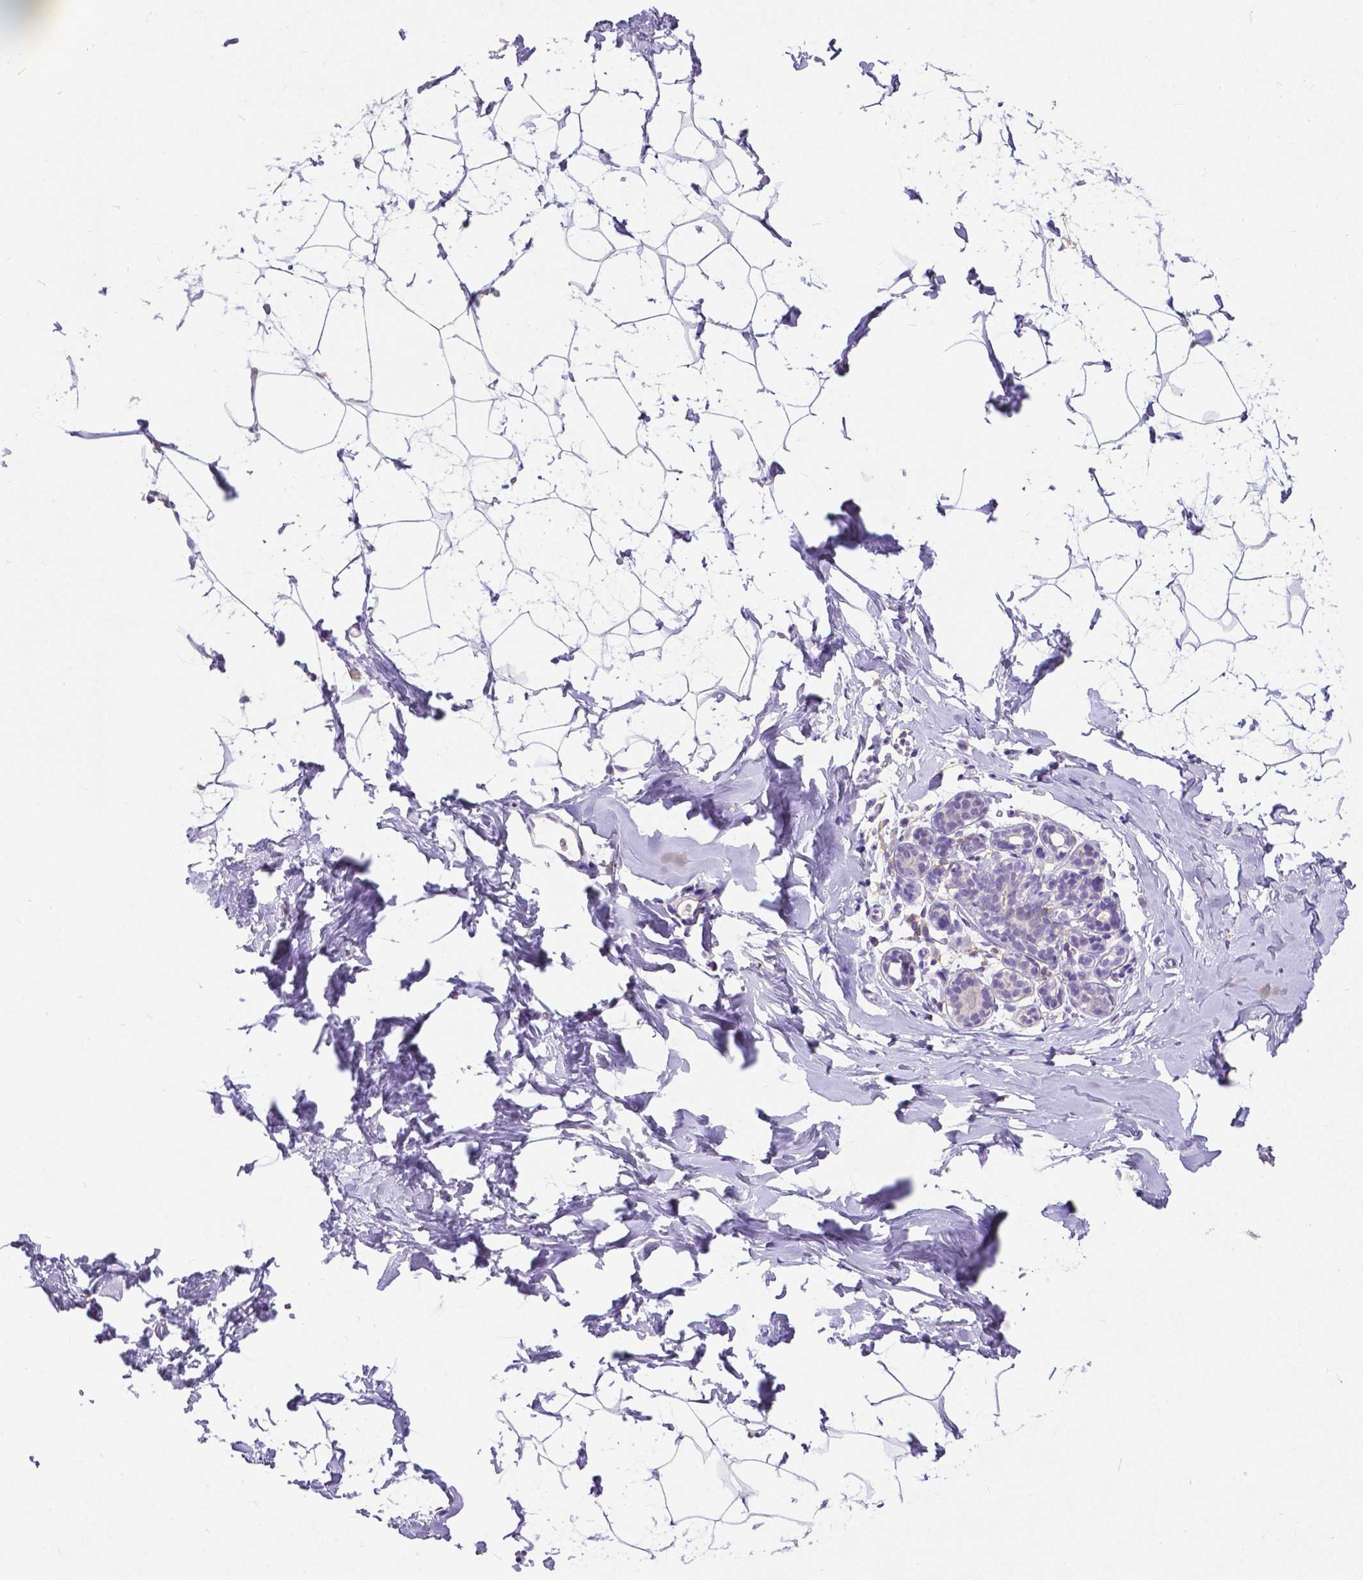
{"staining": {"intensity": "negative", "quantity": "none", "location": "none"}, "tissue": "breast", "cell_type": "Adipocytes", "image_type": "normal", "snomed": [{"axis": "morphology", "description": "Normal tissue, NOS"}, {"axis": "topography", "description": "Breast"}], "caption": "Adipocytes show no significant protein positivity in normal breast. The staining was performed using DAB to visualize the protein expression in brown, while the nuclei were stained in blue with hematoxylin (Magnification: 20x).", "gene": "CD4", "patient": {"sex": "female", "age": 32}}